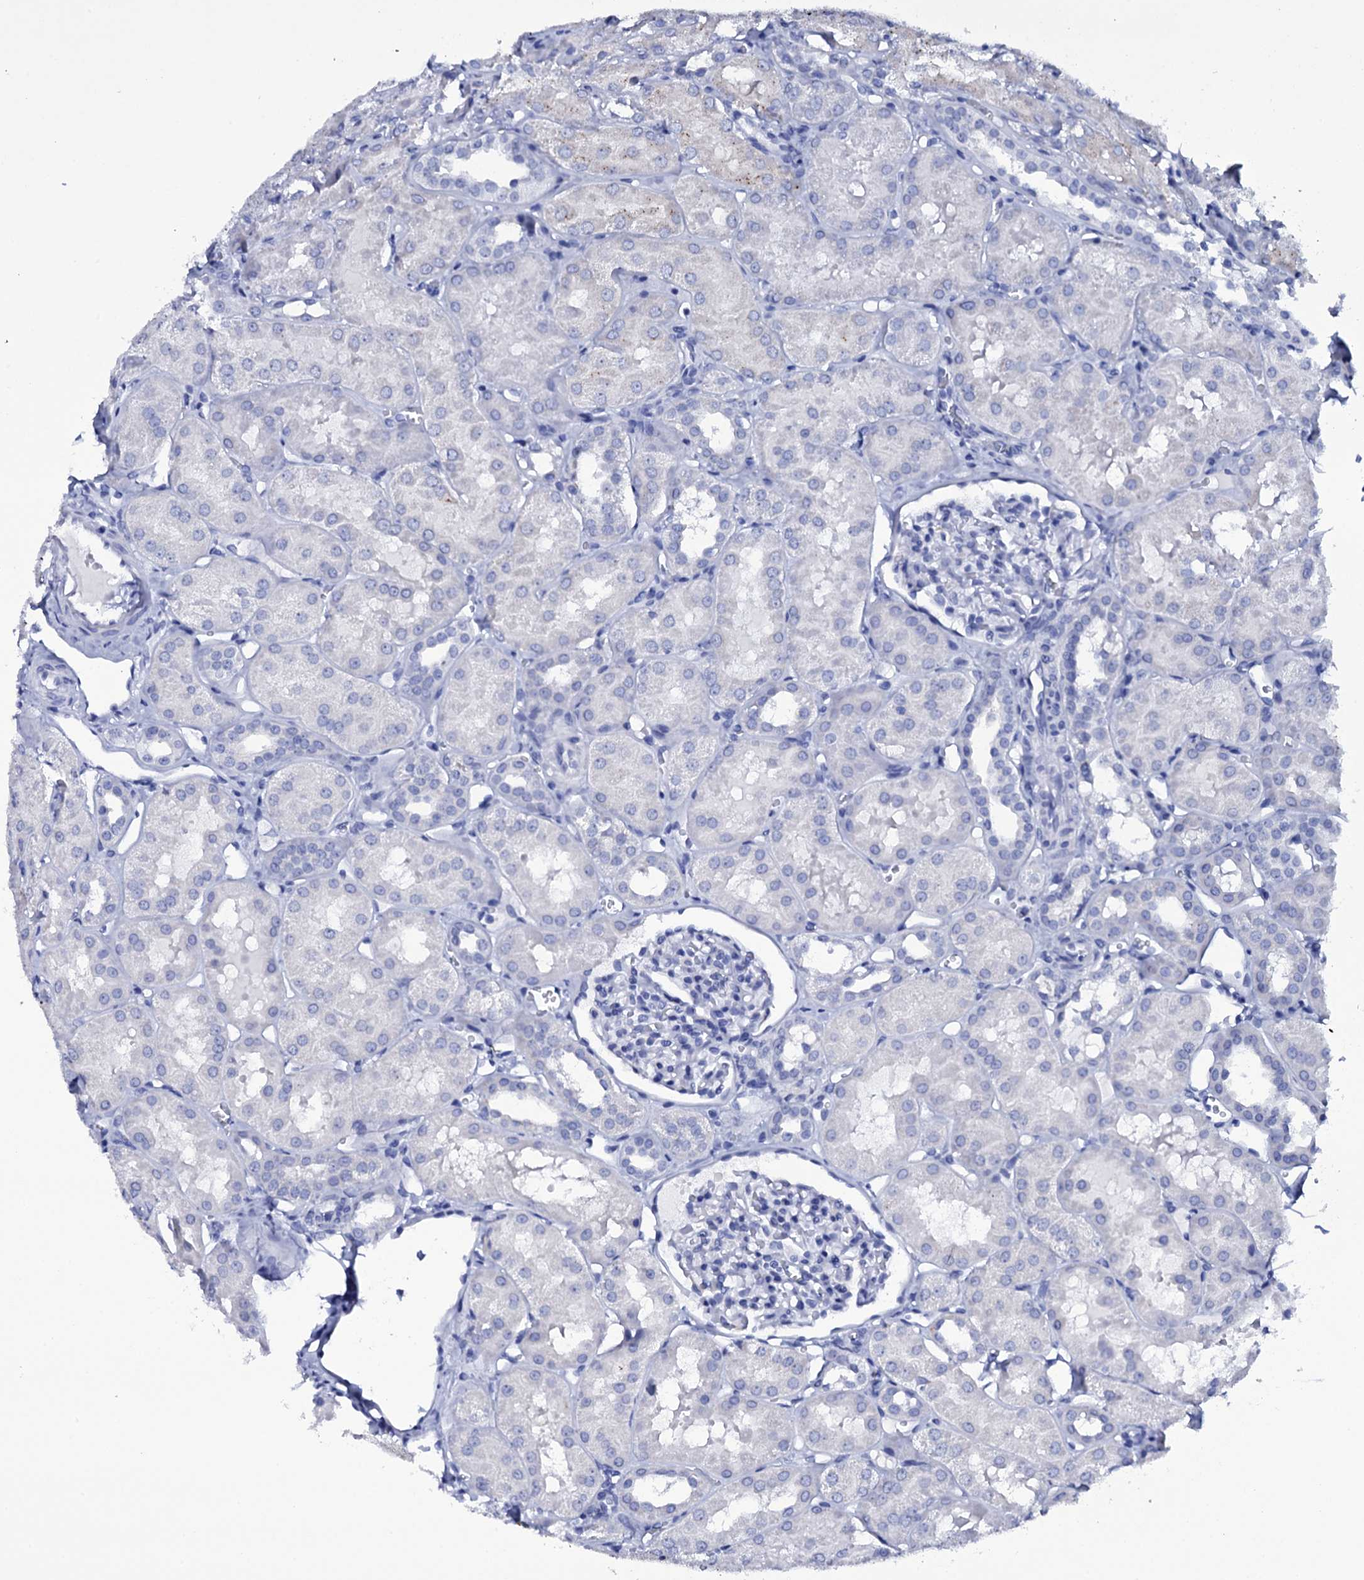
{"staining": {"intensity": "negative", "quantity": "none", "location": "none"}, "tissue": "kidney", "cell_type": "Cells in glomeruli", "image_type": "normal", "snomed": [{"axis": "morphology", "description": "Normal tissue, NOS"}, {"axis": "topography", "description": "Kidney"}, {"axis": "topography", "description": "Urinary bladder"}], "caption": "This micrograph is of unremarkable kidney stained with immunohistochemistry (IHC) to label a protein in brown with the nuclei are counter-stained blue. There is no expression in cells in glomeruli. The staining is performed using DAB (3,3'-diaminobenzidine) brown chromogen with nuclei counter-stained in using hematoxylin.", "gene": "ITPRID2", "patient": {"sex": "male", "age": 16}}